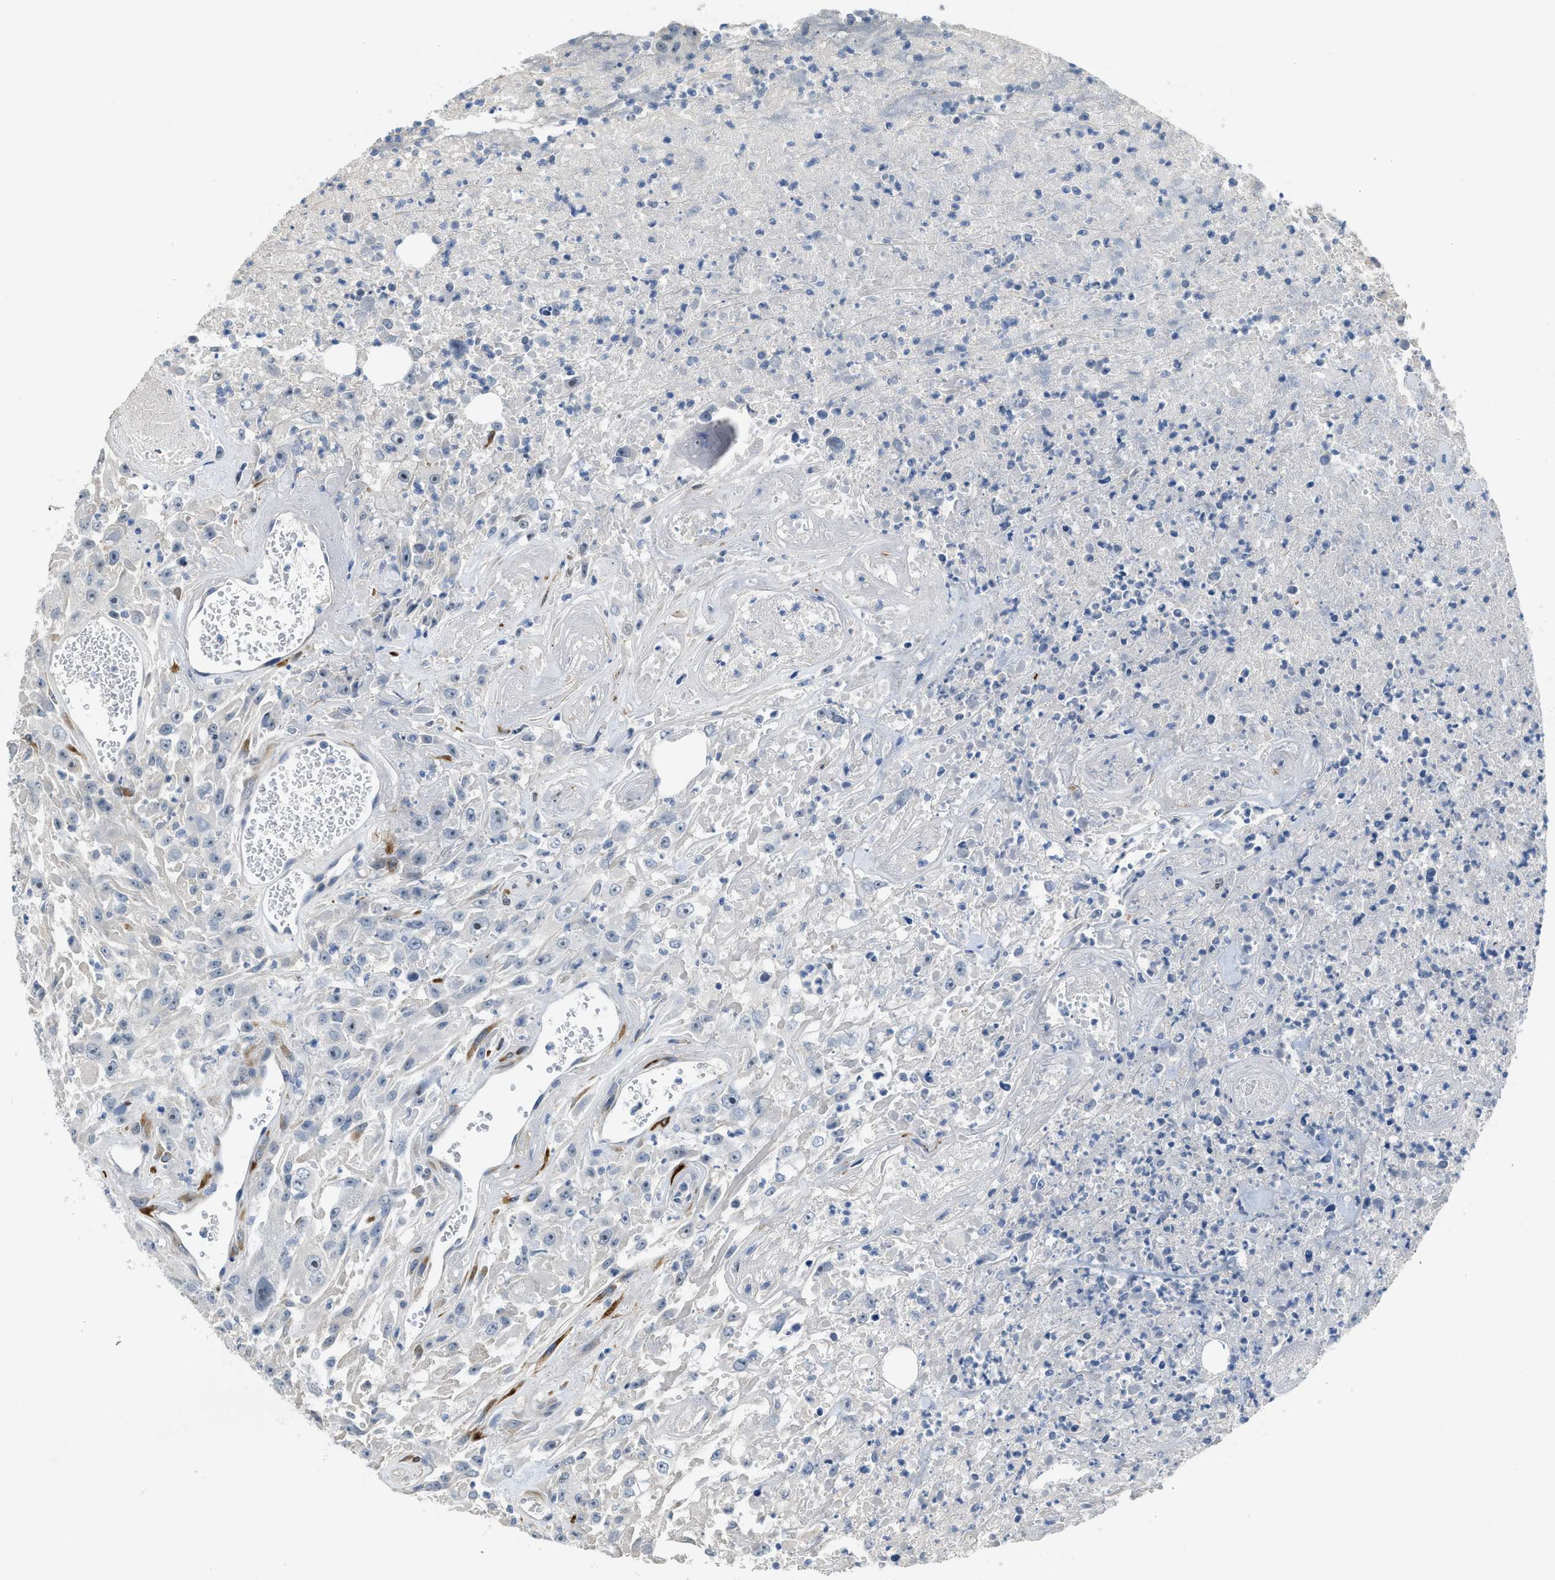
{"staining": {"intensity": "negative", "quantity": "none", "location": "none"}, "tissue": "urothelial cancer", "cell_type": "Tumor cells", "image_type": "cancer", "snomed": [{"axis": "morphology", "description": "Urothelial carcinoma, High grade"}, {"axis": "topography", "description": "Urinary bladder"}], "caption": "This is a image of IHC staining of high-grade urothelial carcinoma, which shows no positivity in tumor cells.", "gene": "TMEM154", "patient": {"sex": "male", "age": 46}}